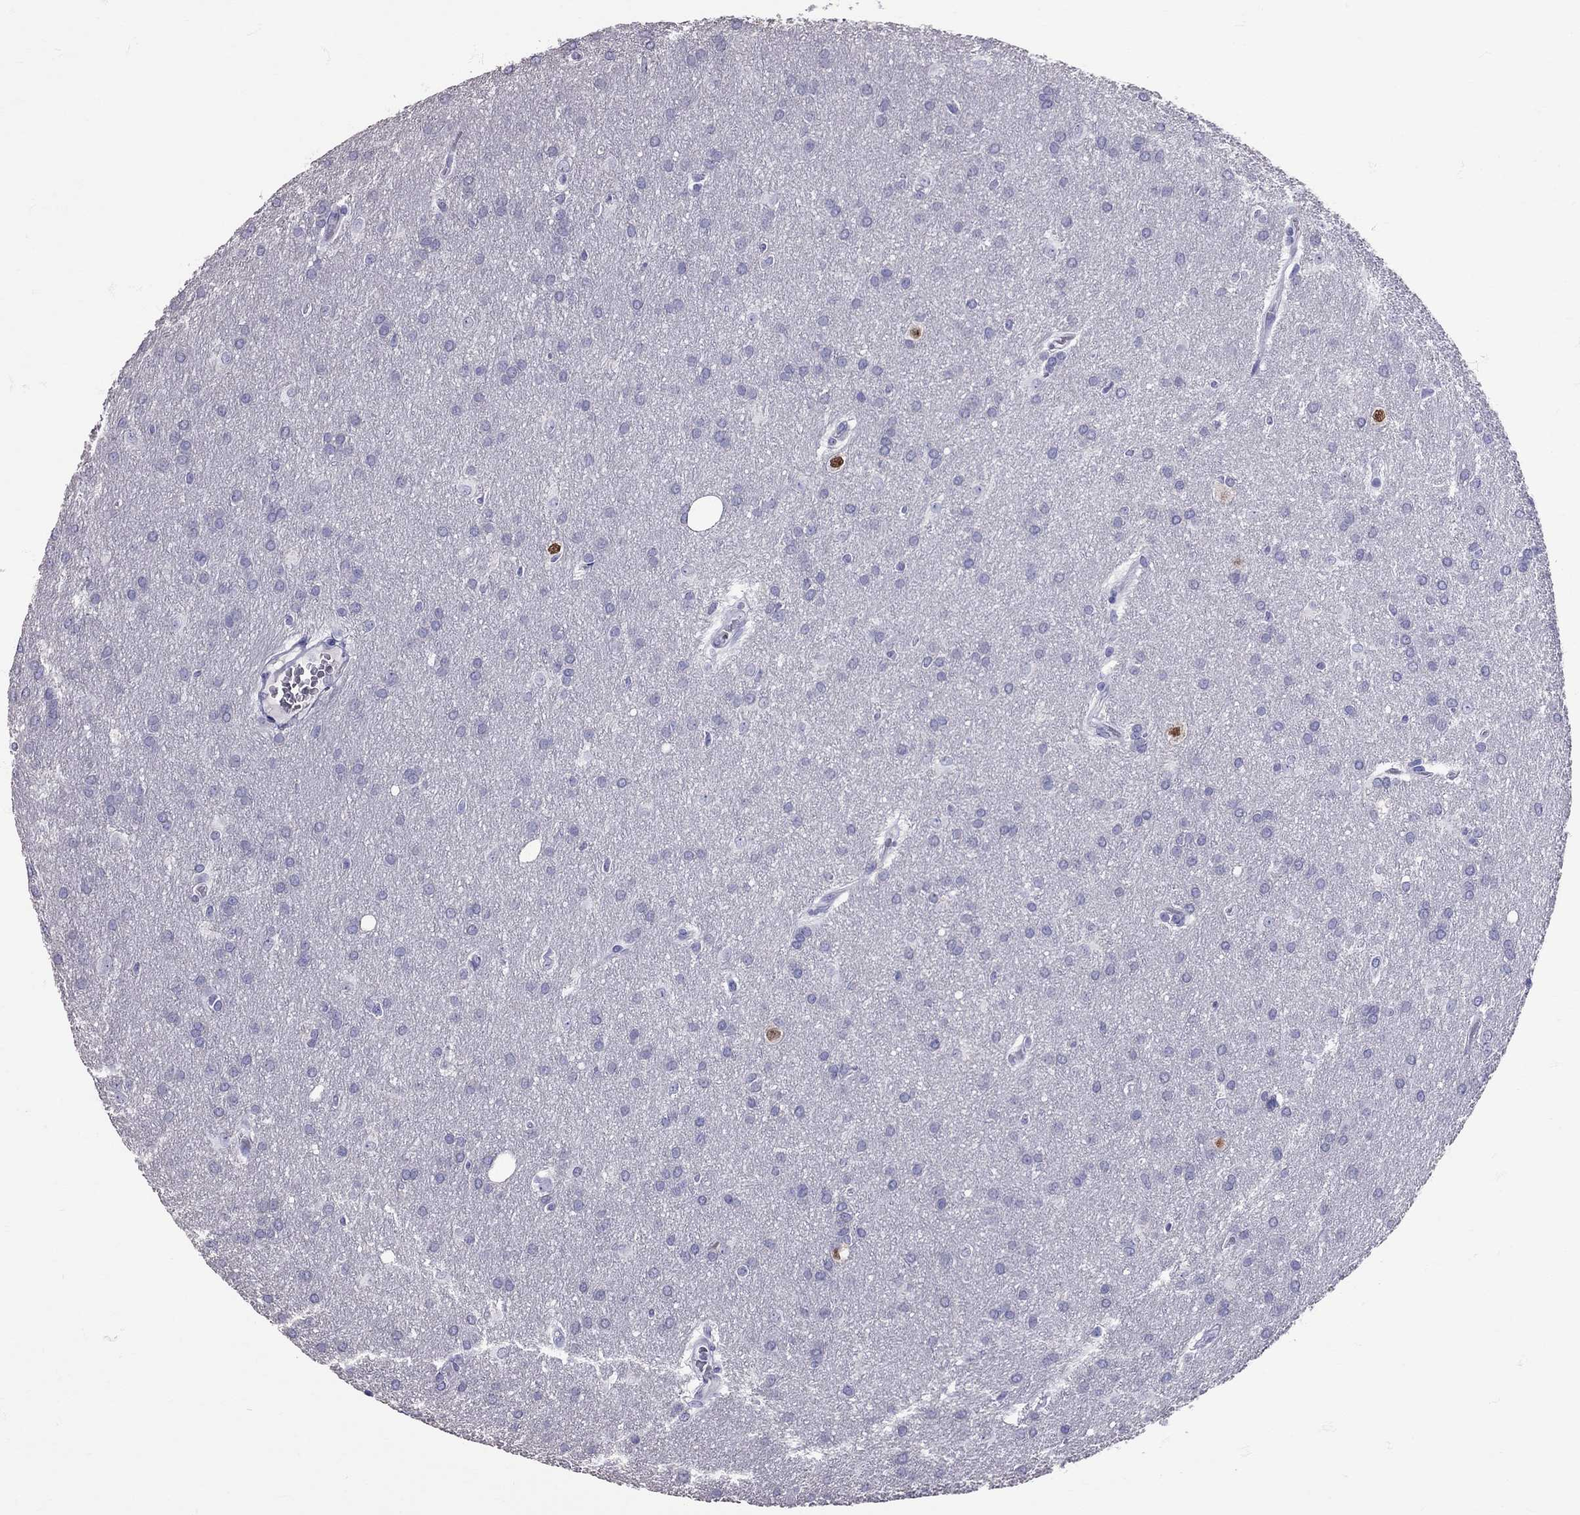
{"staining": {"intensity": "negative", "quantity": "none", "location": "none"}, "tissue": "glioma", "cell_type": "Tumor cells", "image_type": "cancer", "snomed": [{"axis": "morphology", "description": "Glioma, malignant, Low grade"}, {"axis": "topography", "description": "Brain"}], "caption": "Immunohistochemical staining of glioma displays no significant positivity in tumor cells. Brightfield microscopy of immunohistochemistry stained with DAB (3,3'-diaminobenzidine) (brown) and hematoxylin (blue), captured at high magnification.", "gene": "TBR1", "patient": {"sex": "female", "age": 32}}